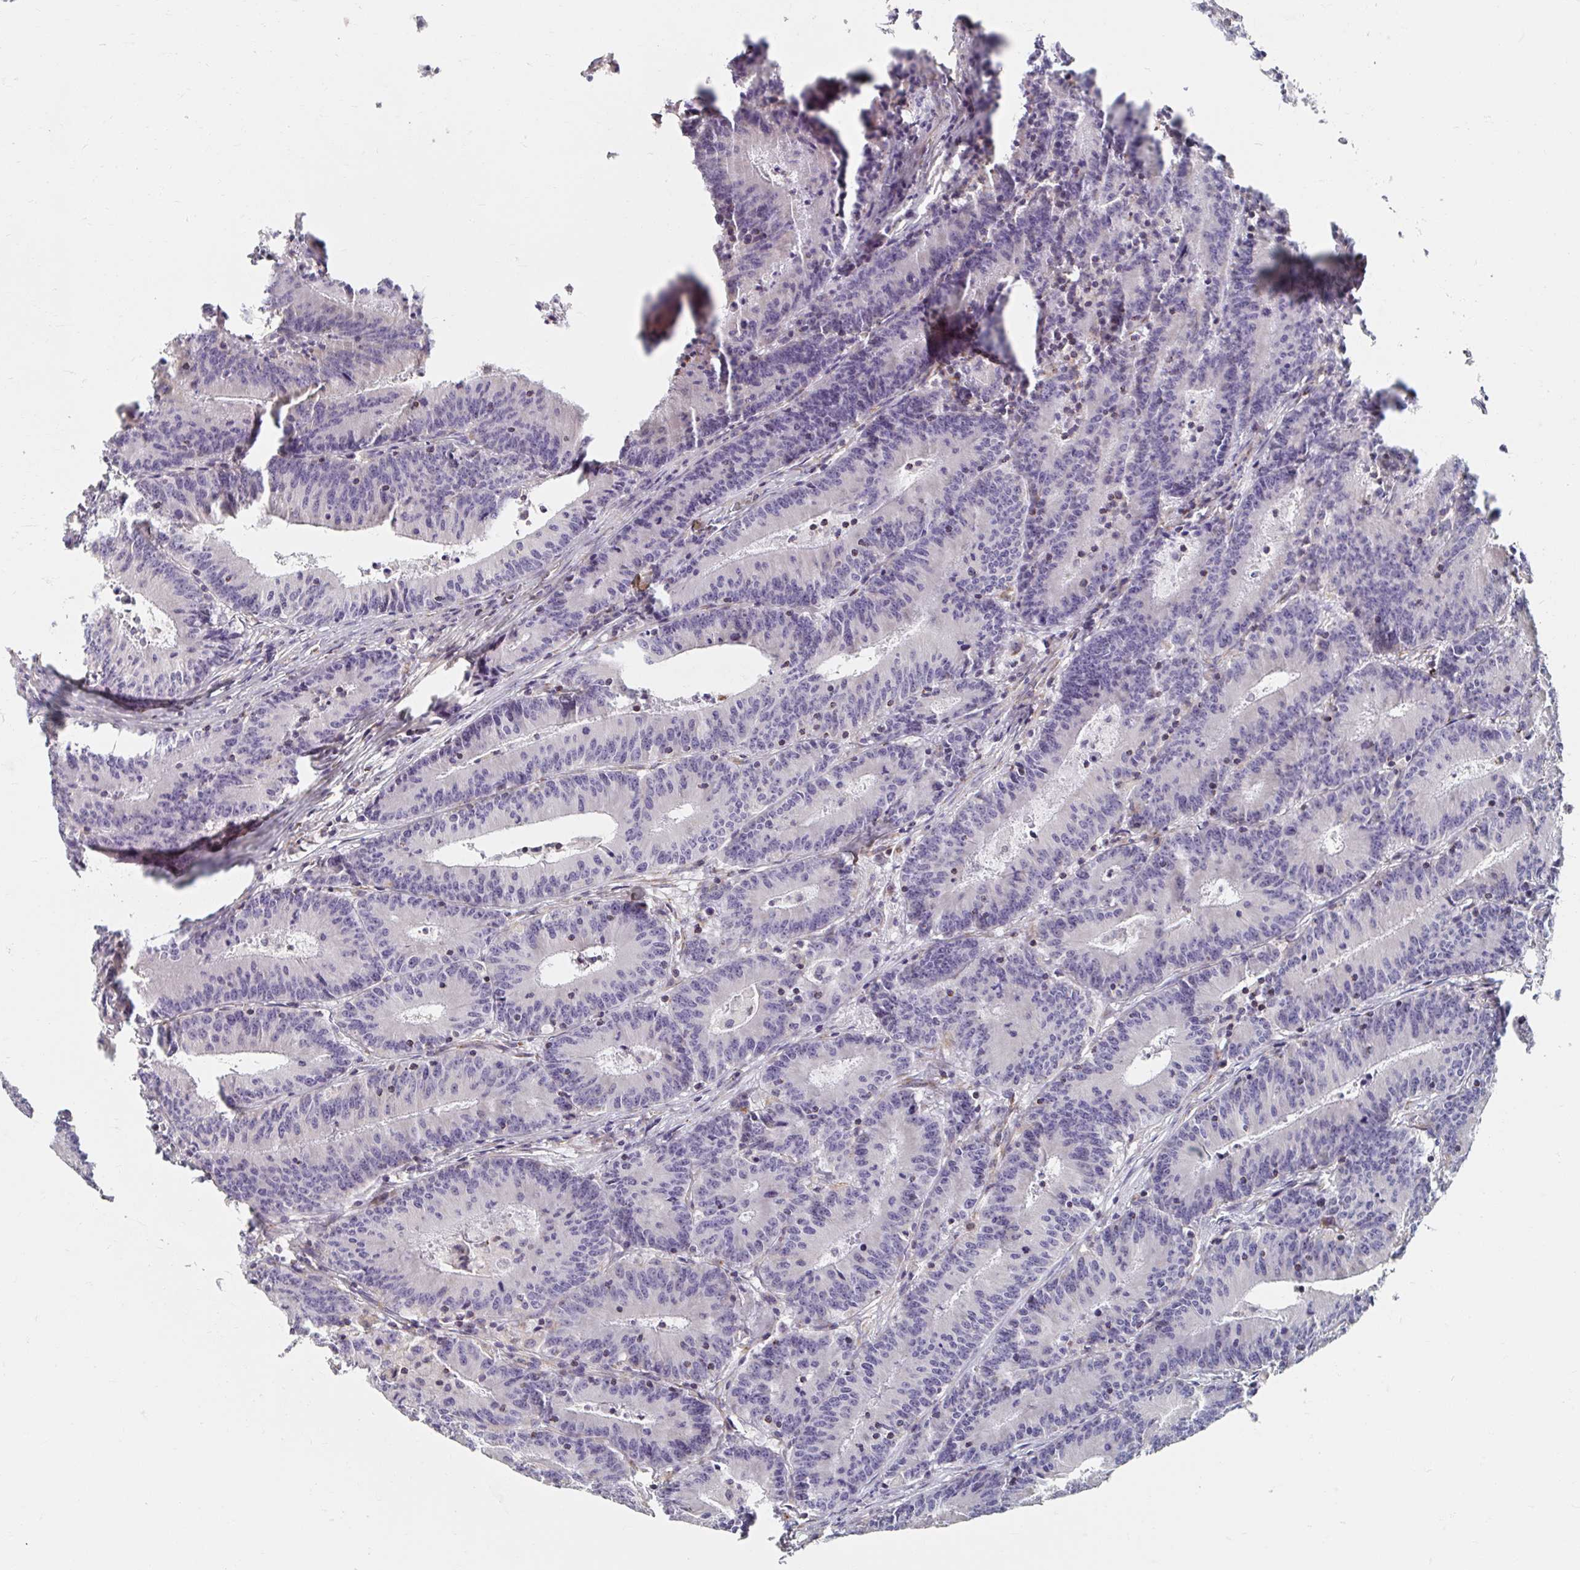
{"staining": {"intensity": "negative", "quantity": "none", "location": "none"}, "tissue": "colorectal cancer", "cell_type": "Tumor cells", "image_type": "cancer", "snomed": [{"axis": "morphology", "description": "Adenocarcinoma, NOS"}, {"axis": "topography", "description": "Colon"}], "caption": "Photomicrograph shows no protein expression in tumor cells of colorectal adenocarcinoma tissue.", "gene": "MAVS", "patient": {"sex": "female", "age": 78}}